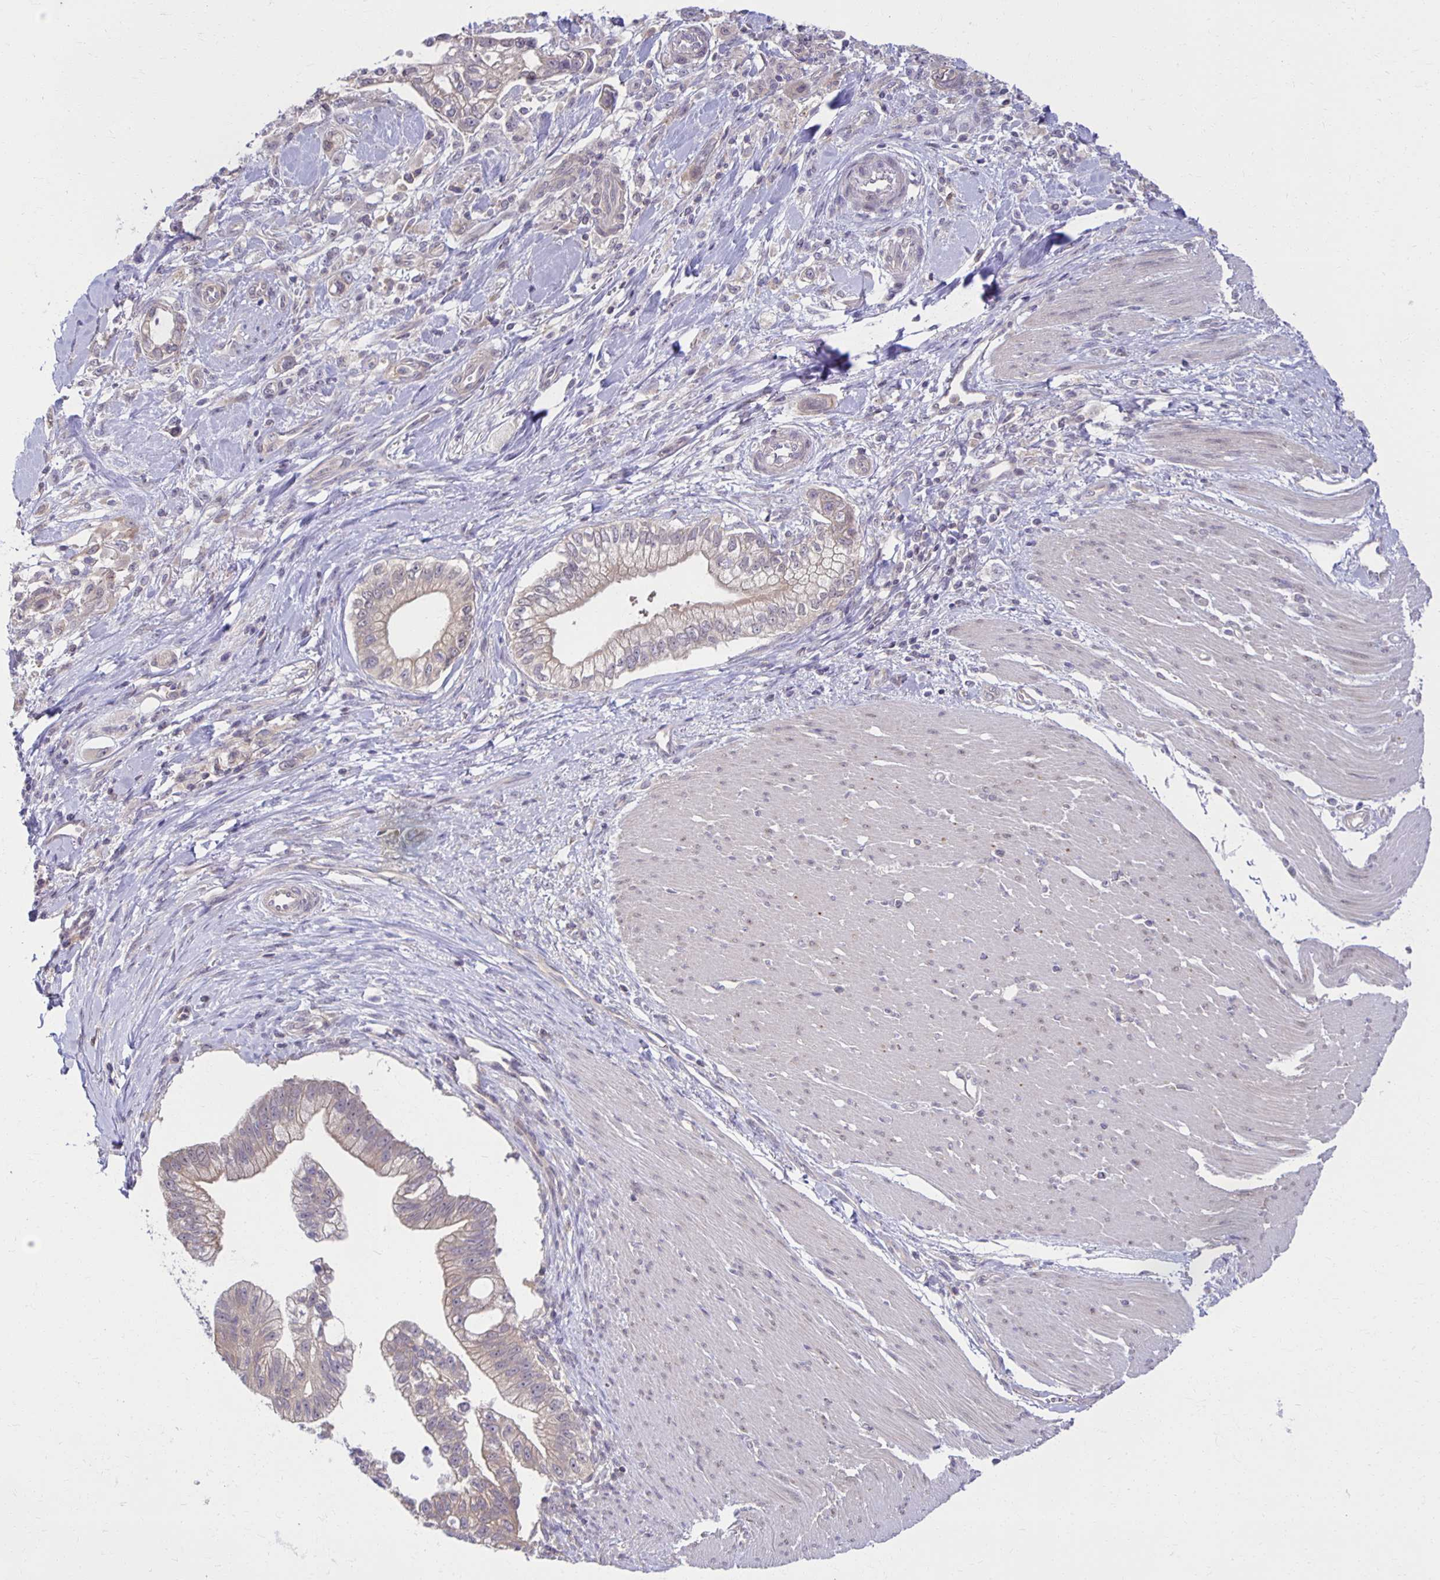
{"staining": {"intensity": "negative", "quantity": "none", "location": "none"}, "tissue": "pancreatic cancer", "cell_type": "Tumor cells", "image_type": "cancer", "snomed": [{"axis": "morphology", "description": "Adenocarcinoma, NOS"}, {"axis": "topography", "description": "Pancreas"}], "caption": "Tumor cells are negative for brown protein staining in pancreatic adenocarcinoma.", "gene": "MIEN1", "patient": {"sex": "male", "age": 70}}